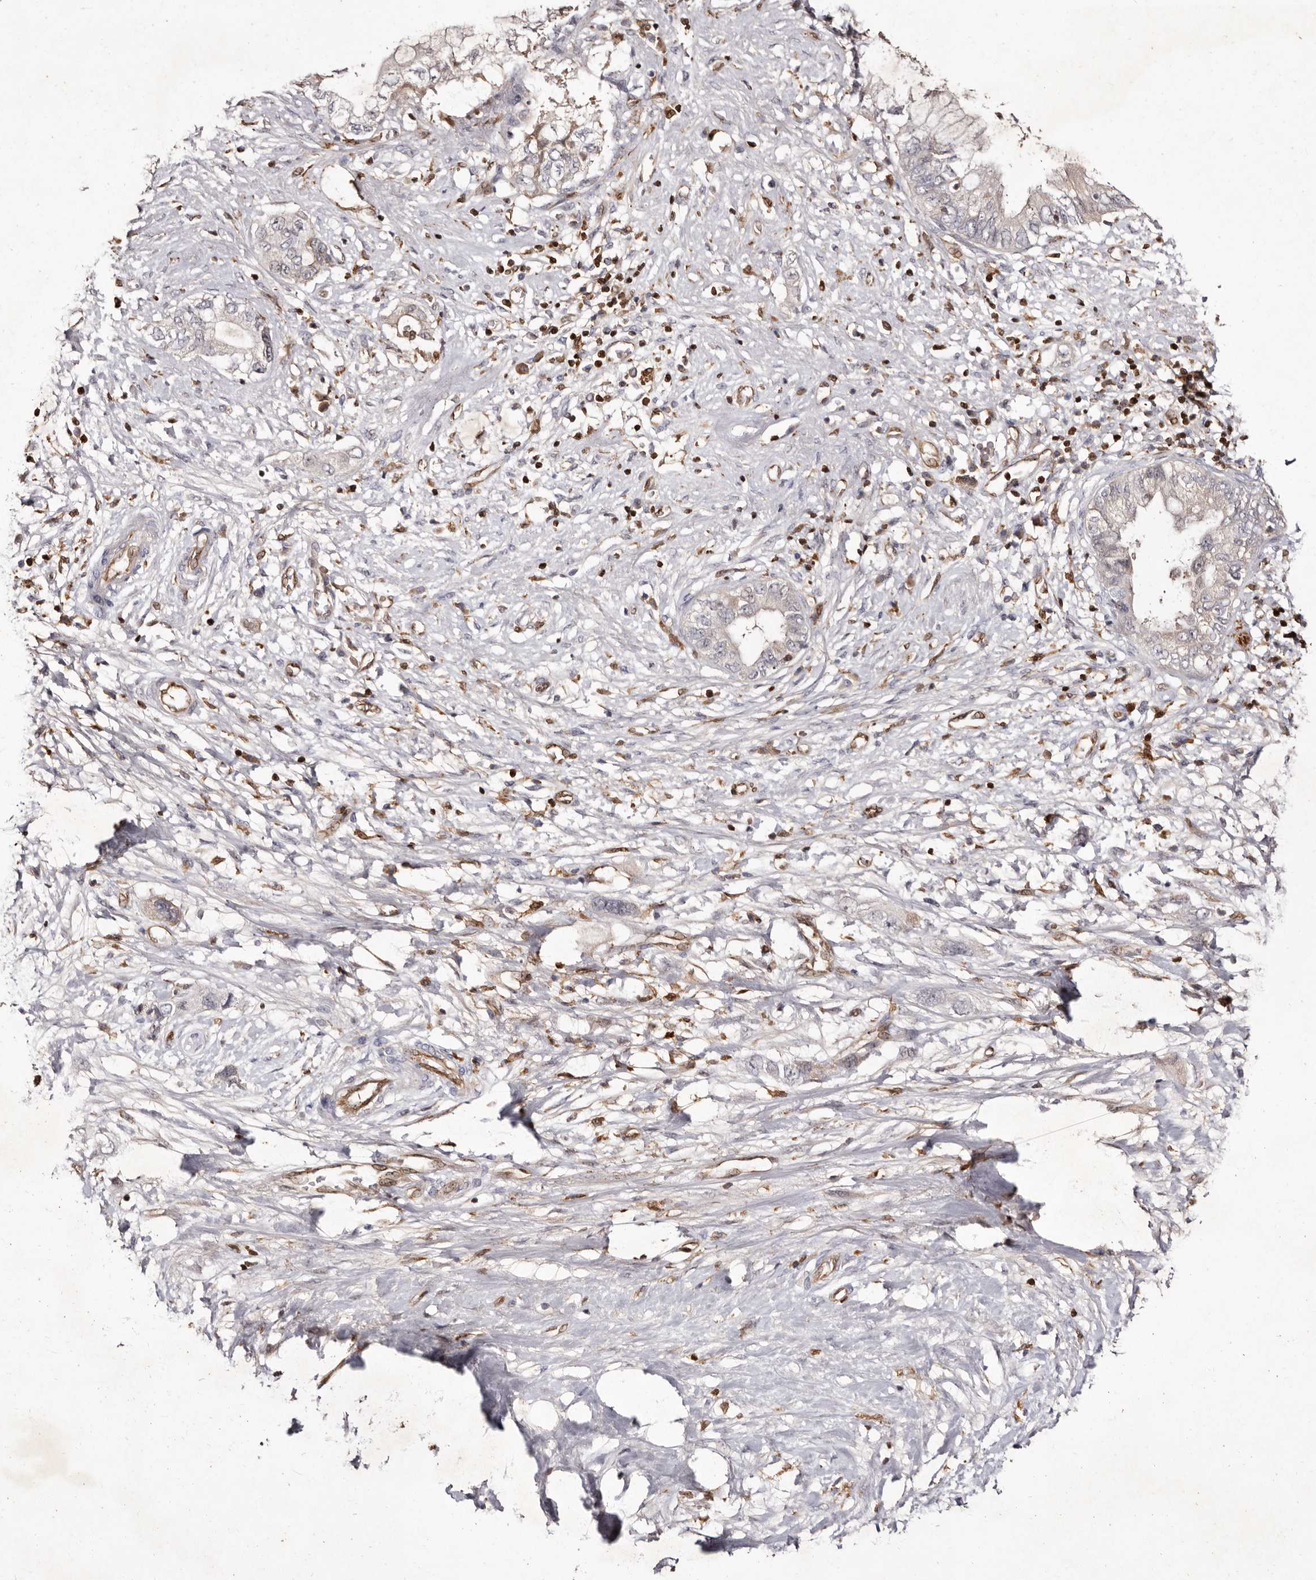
{"staining": {"intensity": "weak", "quantity": "<25%", "location": "cytoplasmic/membranous"}, "tissue": "pancreatic cancer", "cell_type": "Tumor cells", "image_type": "cancer", "snomed": [{"axis": "morphology", "description": "Adenocarcinoma, NOS"}, {"axis": "topography", "description": "Pancreas"}], "caption": "The immunohistochemistry histopathology image has no significant positivity in tumor cells of adenocarcinoma (pancreatic) tissue.", "gene": "GIMAP4", "patient": {"sex": "female", "age": 73}}